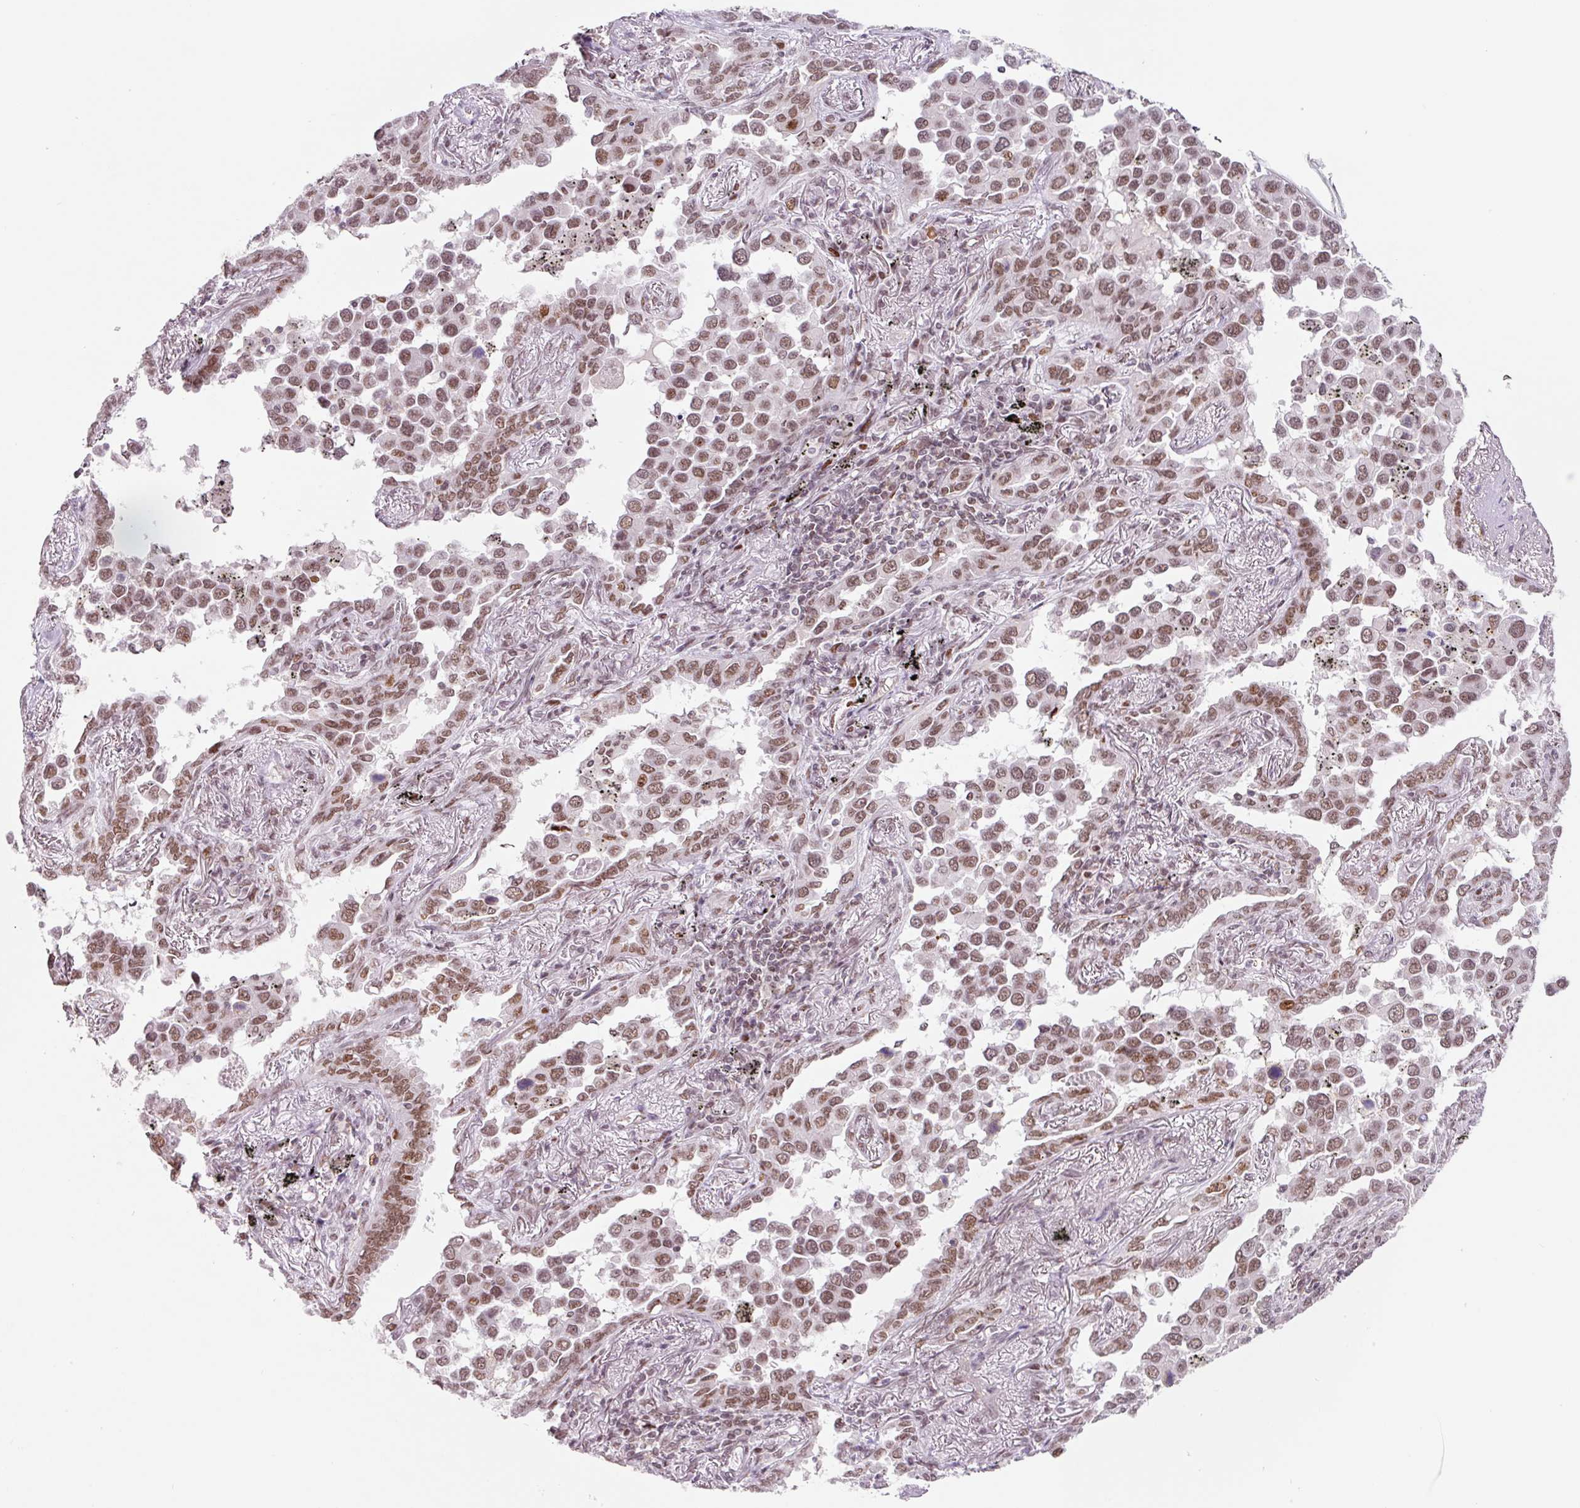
{"staining": {"intensity": "moderate", "quantity": ">75%", "location": "nuclear"}, "tissue": "lung cancer", "cell_type": "Tumor cells", "image_type": "cancer", "snomed": [{"axis": "morphology", "description": "Adenocarcinoma, NOS"}, {"axis": "topography", "description": "Lung"}], "caption": "Protein expression by immunohistochemistry (IHC) exhibits moderate nuclear expression in approximately >75% of tumor cells in adenocarcinoma (lung).", "gene": "CCNL2", "patient": {"sex": "male", "age": 67}}